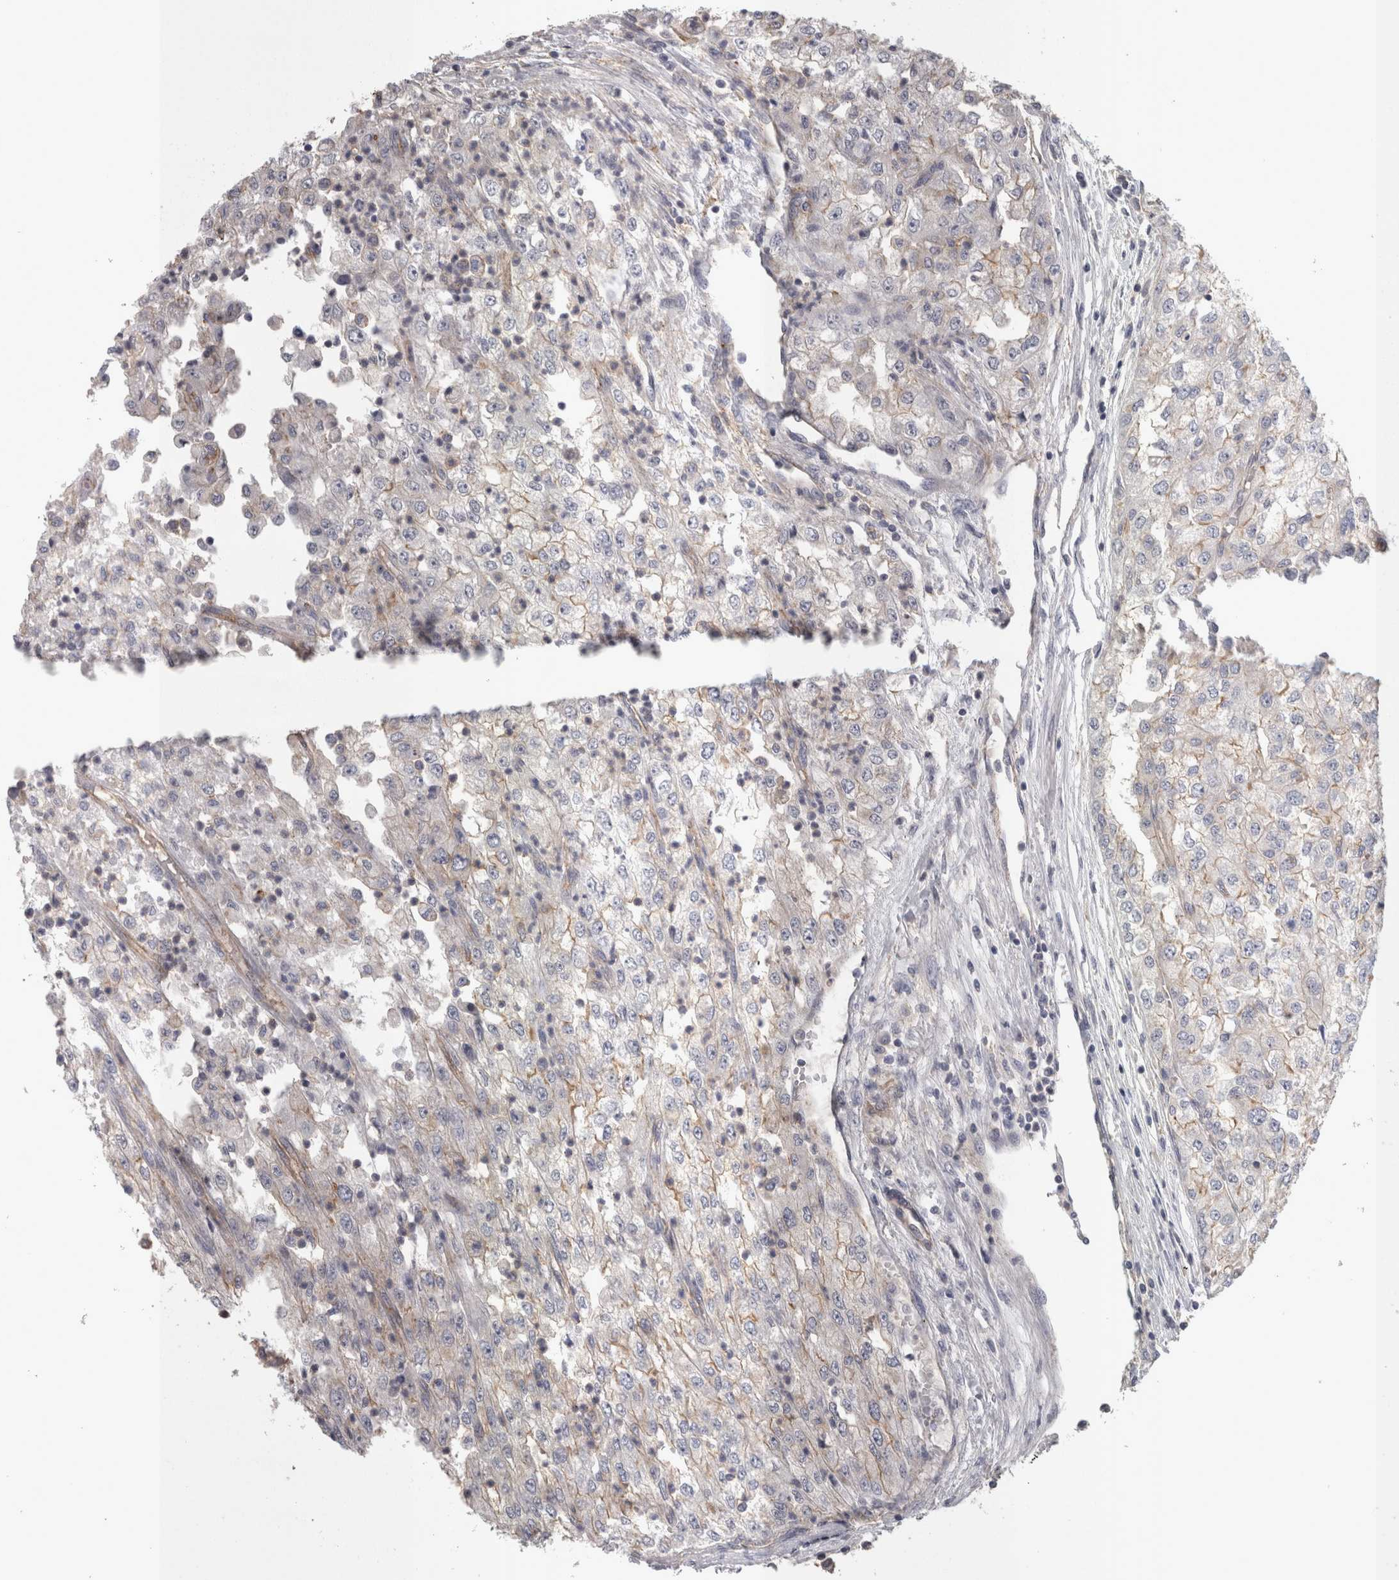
{"staining": {"intensity": "moderate", "quantity": "<25%", "location": "cytoplasmic/membranous"}, "tissue": "renal cancer", "cell_type": "Tumor cells", "image_type": "cancer", "snomed": [{"axis": "morphology", "description": "Adenocarcinoma, NOS"}, {"axis": "topography", "description": "Kidney"}], "caption": "Immunohistochemistry staining of renal adenocarcinoma, which exhibits low levels of moderate cytoplasmic/membranous positivity in about <25% of tumor cells indicating moderate cytoplasmic/membranous protein positivity. The staining was performed using DAB (3,3'-diaminobenzidine) (brown) for protein detection and nuclei were counterstained in hematoxylin (blue).", "gene": "LYZL6", "patient": {"sex": "female", "age": 54}}